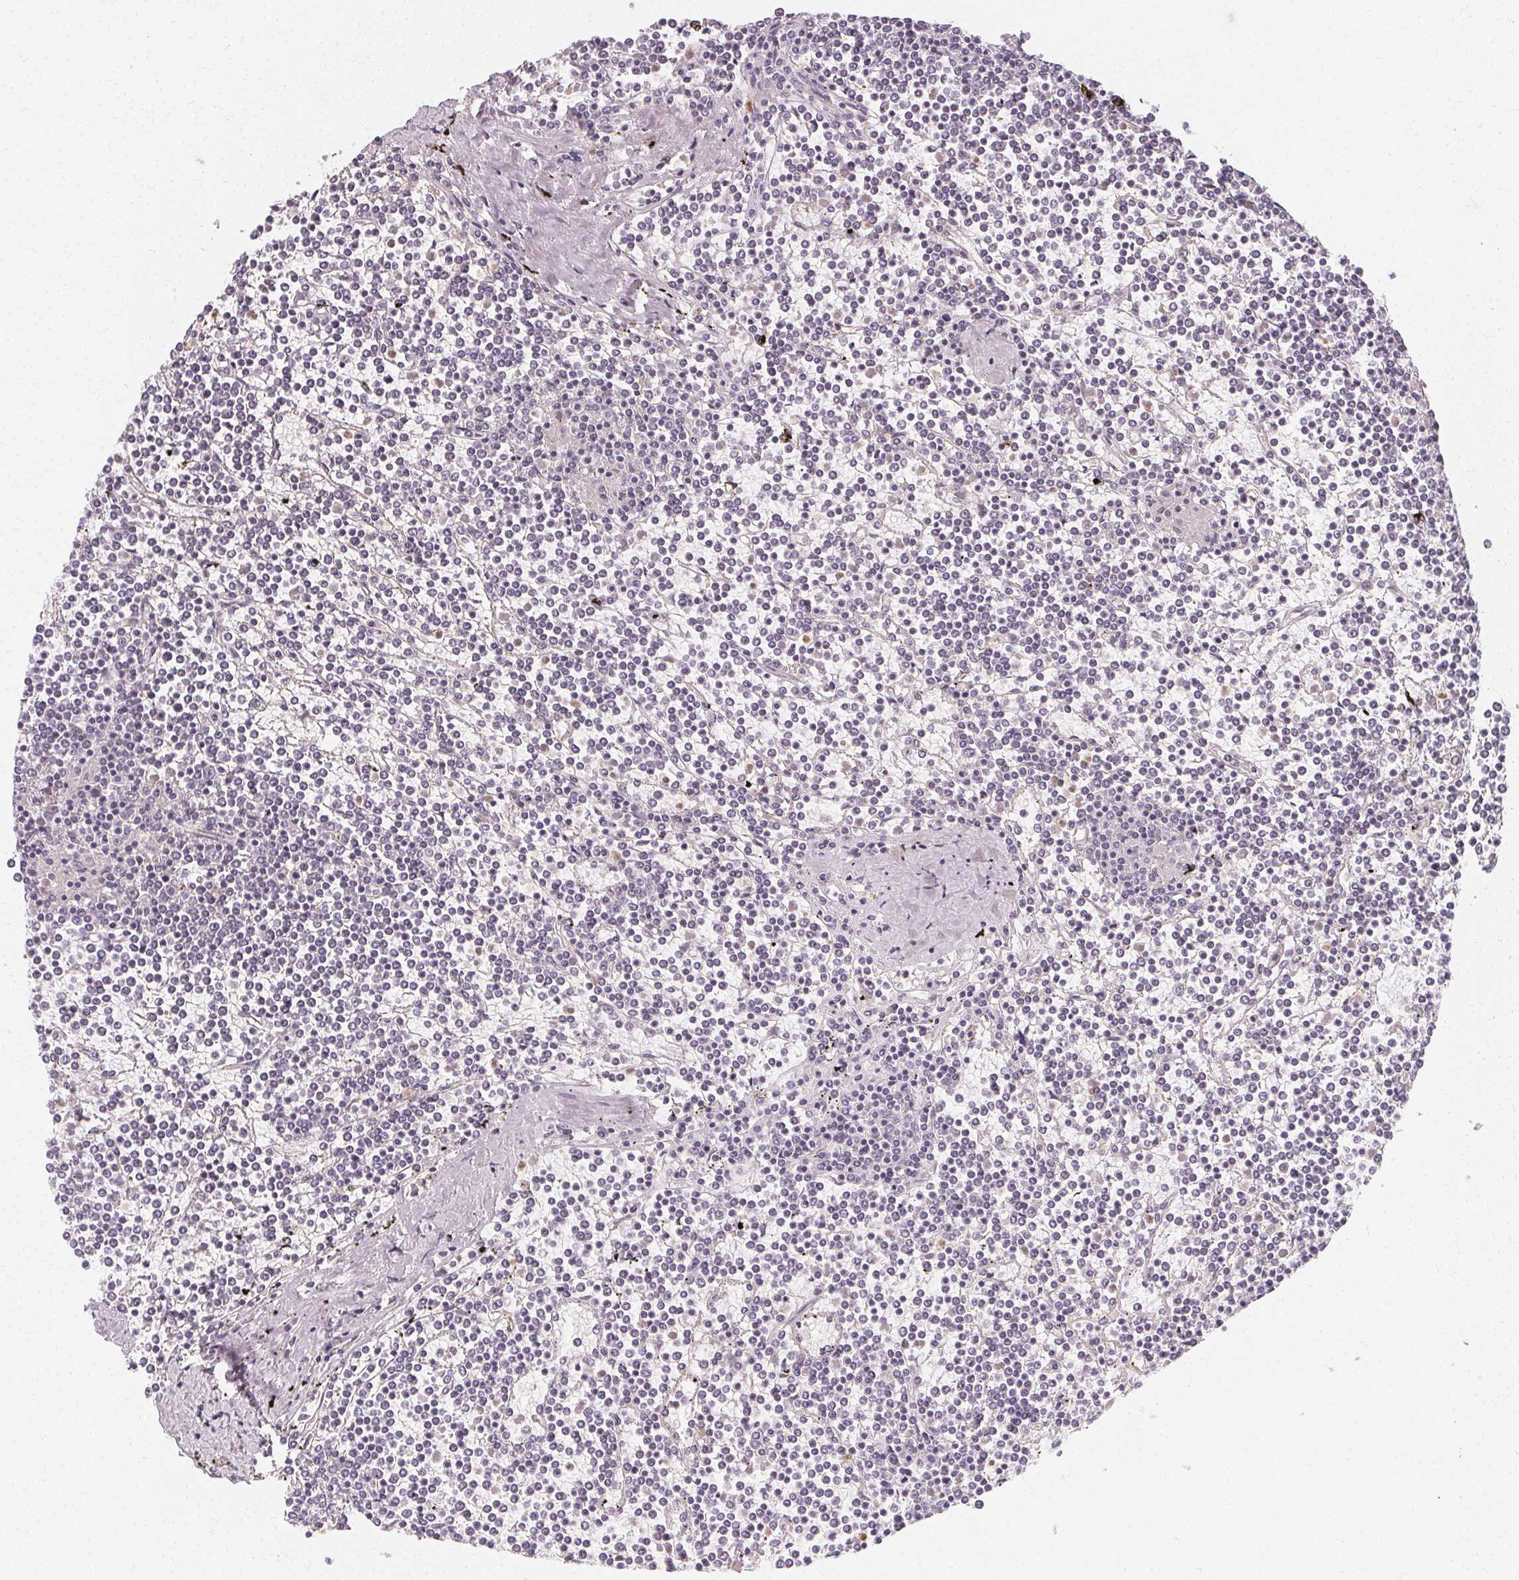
{"staining": {"intensity": "negative", "quantity": "none", "location": "none"}, "tissue": "lymphoma", "cell_type": "Tumor cells", "image_type": "cancer", "snomed": [{"axis": "morphology", "description": "Malignant lymphoma, non-Hodgkin's type, Low grade"}, {"axis": "topography", "description": "Spleen"}], "caption": "Protein analysis of lymphoma reveals no significant positivity in tumor cells.", "gene": "CLCNKB", "patient": {"sex": "female", "age": 19}}